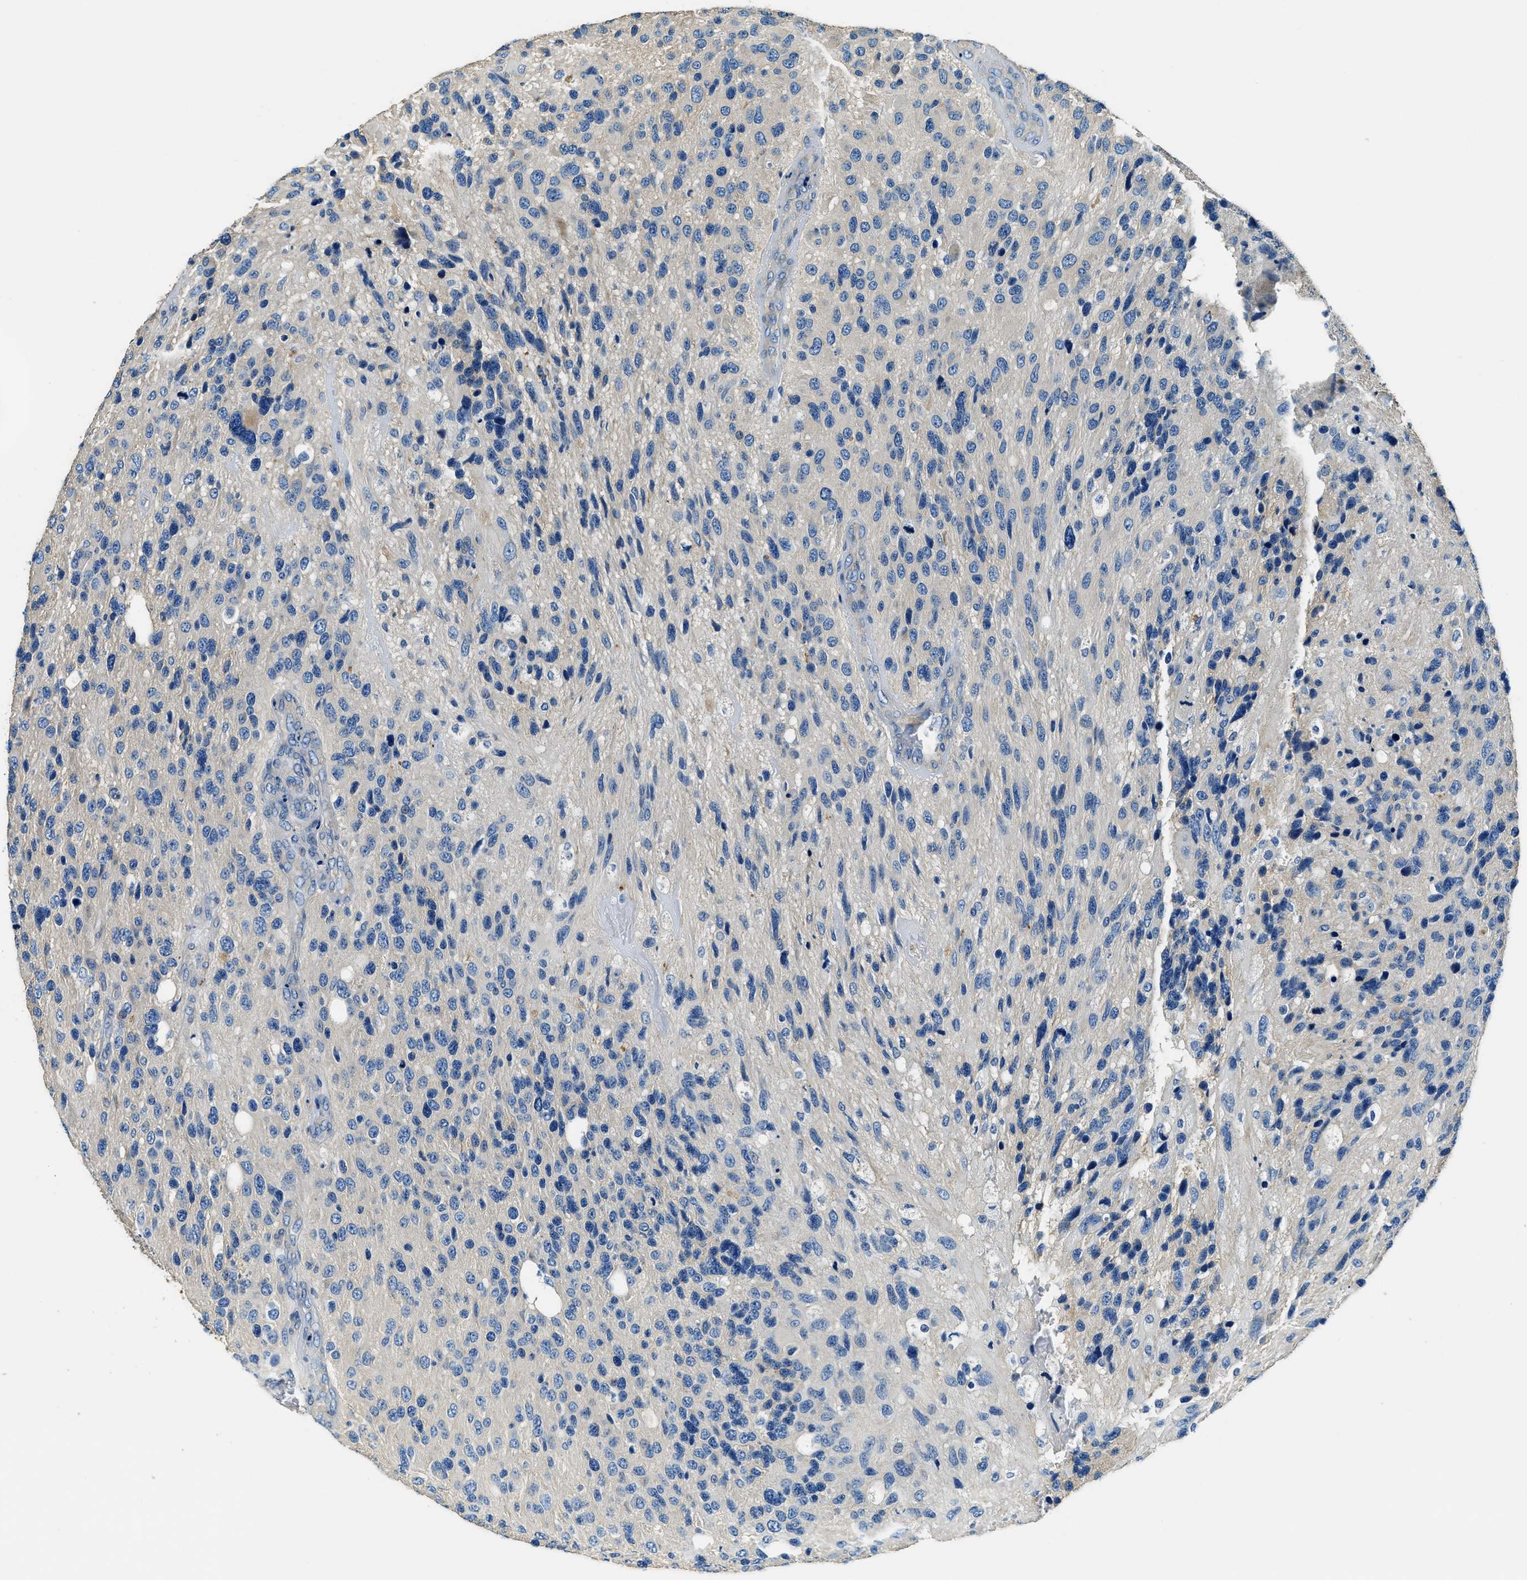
{"staining": {"intensity": "negative", "quantity": "none", "location": "none"}, "tissue": "glioma", "cell_type": "Tumor cells", "image_type": "cancer", "snomed": [{"axis": "morphology", "description": "Glioma, malignant, High grade"}, {"axis": "topography", "description": "Brain"}], "caption": "There is no significant expression in tumor cells of malignant high-grade glioma.", "gene": "TMEM186", "patient": {"sex": "female", "age": 58}}